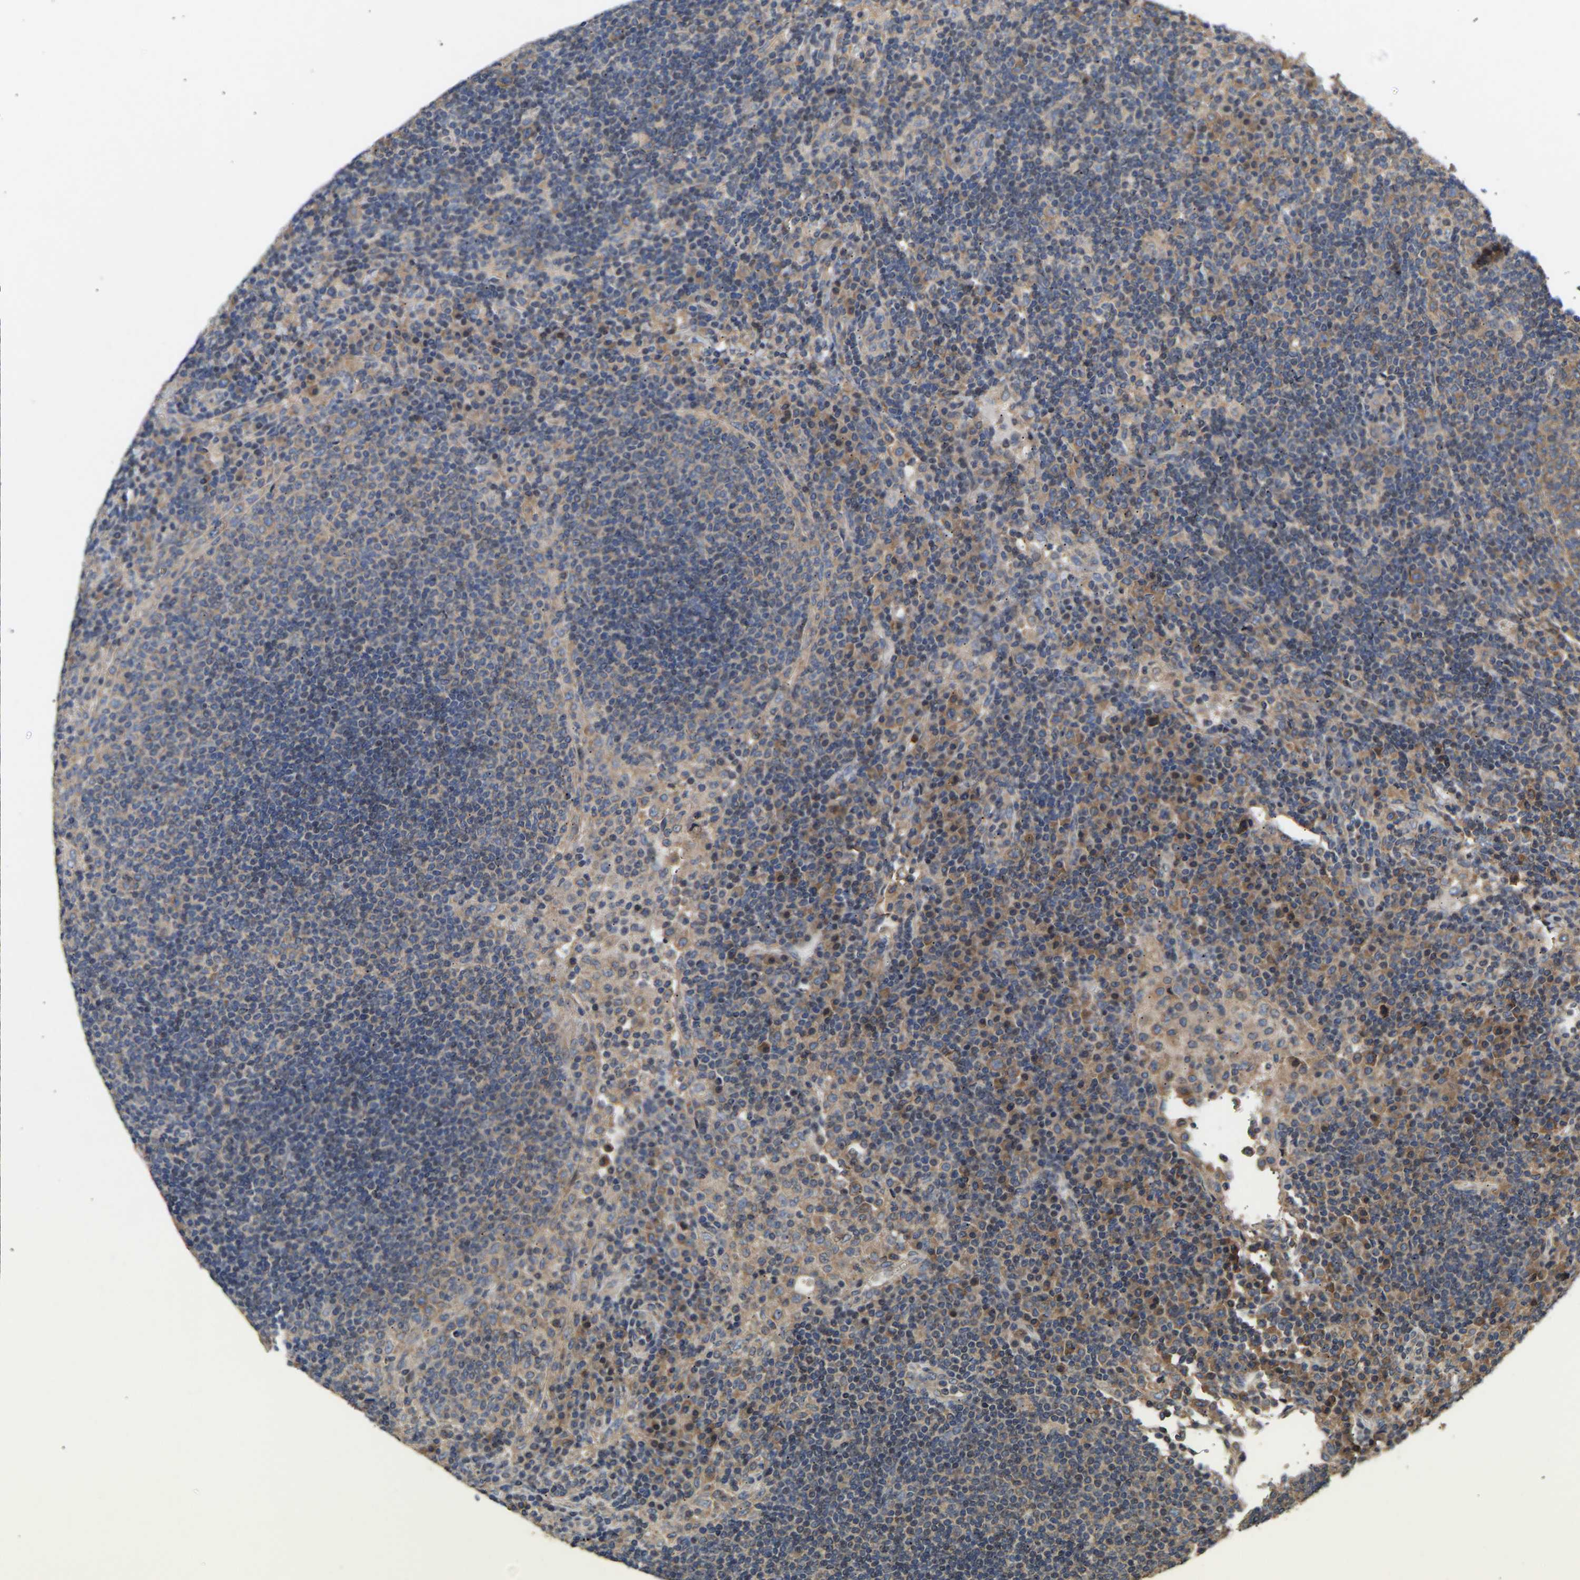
{"staining": {"intensity": "weak", "quantity": "25%-75%", "location": "cytoplasmic/membranous"}, "tissue": "lymph node", "cell_type": "Germinal center cells", "image_type": "normal", "snomed": [{"axis": "morphology", "description": "Normal tissue, NOS"}, {"axis": "topography", "description": "Lymph node"}], "caption": "This image displays immunohistochemistry staining of benign human lymph node, with low weak cytoplasmic/membranous expression in about 25%-75% of germinal center cells.", "gene": "AIMP2", "patient": {"sex": "female", "age": 53}}